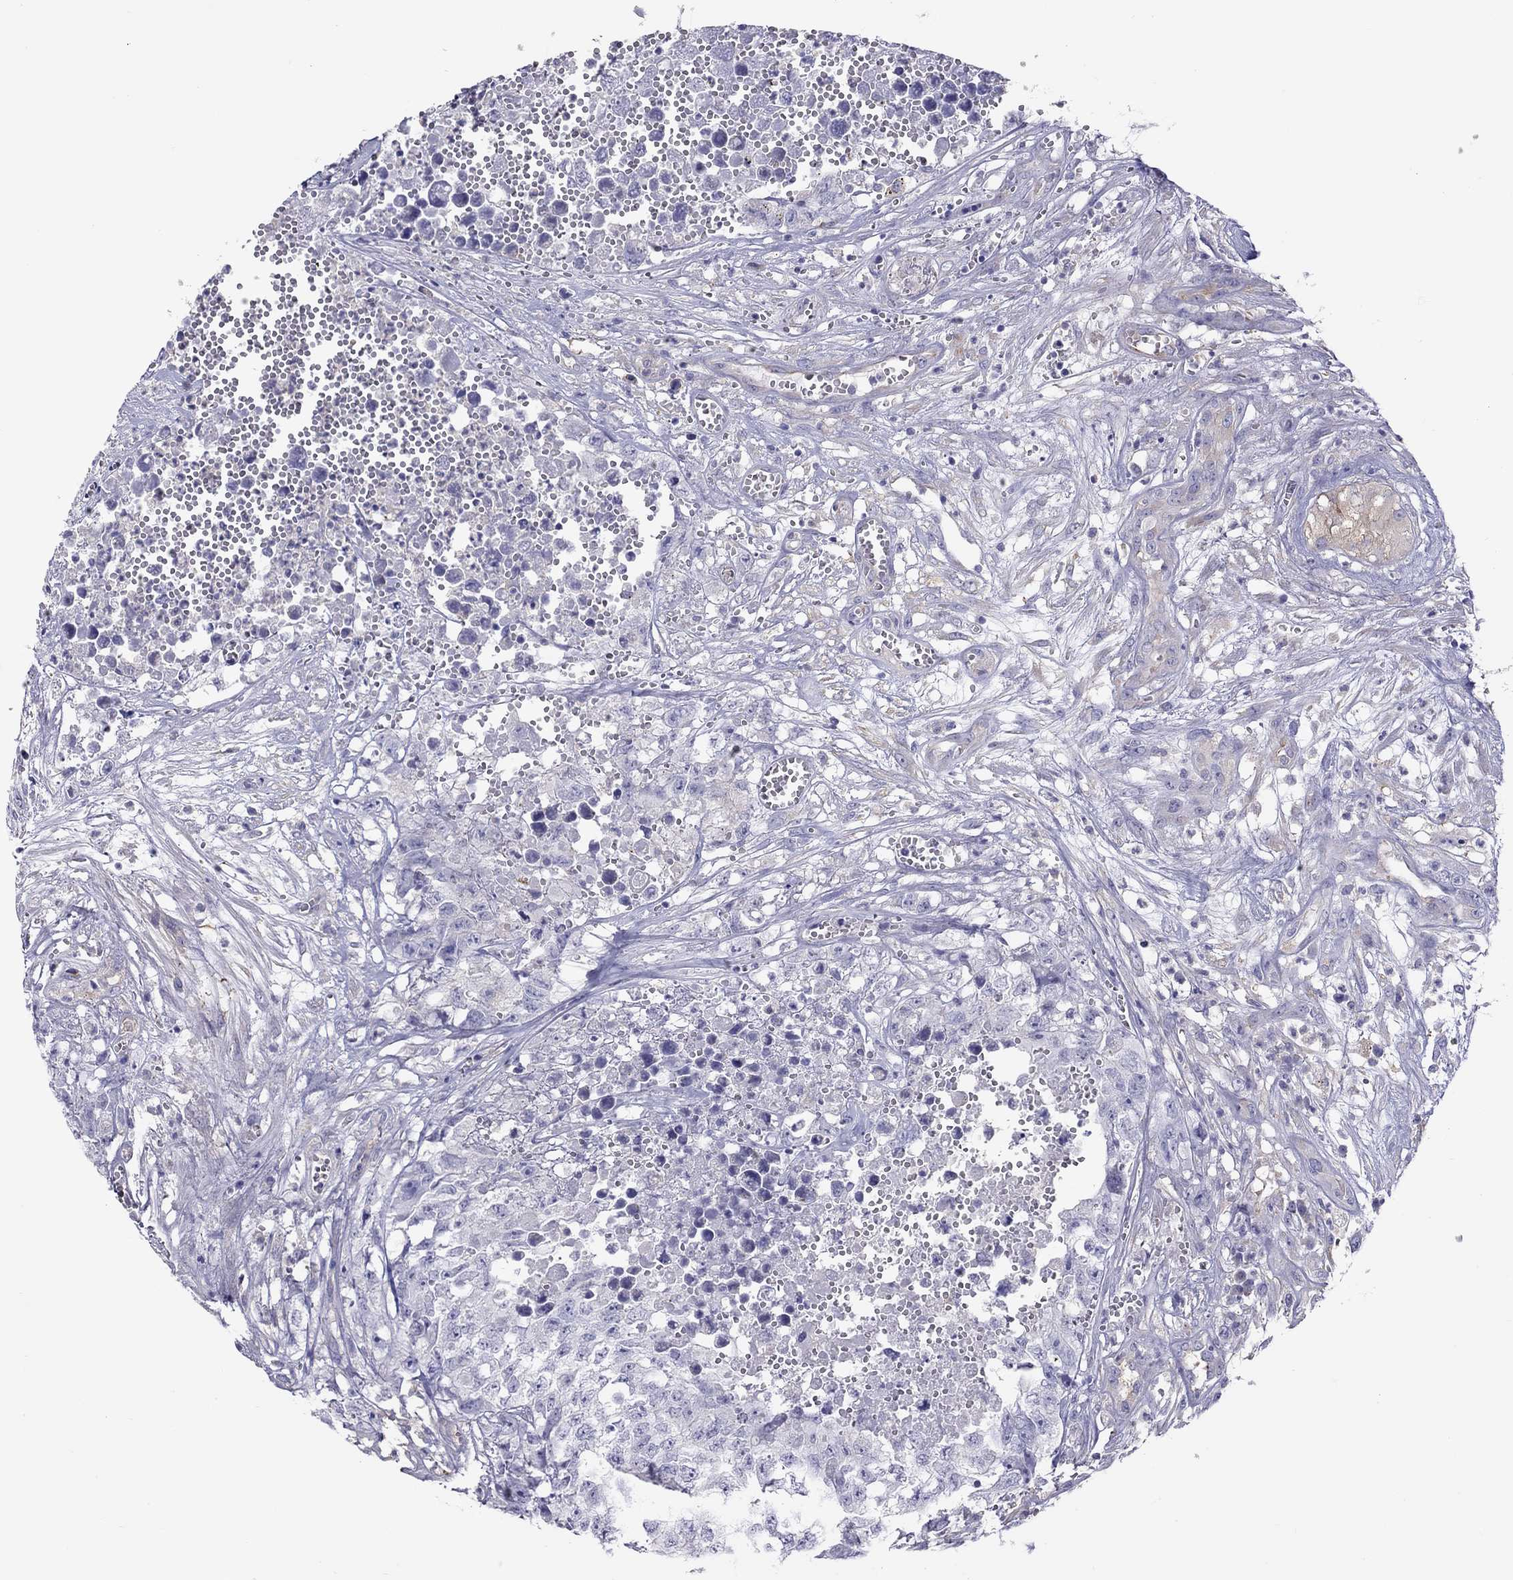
{"staining": {"intensity": "negative", "quantity": "none", "location": "none"}, "tissue": "testis cancer", "cell_type": "Tumor cells", "image_type": "cancer", "snomed": [{"axis": "morphology", "description": "Seminoma, NOS"}, {"axis": "morphology", "description": "Carcinoma, Embryonal, NOS"}, {"axis": "topography", "description": "Testis"}], "caption": "This is an immunohistochemistry (IHC) photomicrograph of testis embryonal carcinoma. There is no staining in tumor cells.", "gene": "ALOX15B", "patient": {"sex": "male", "age": 22}}